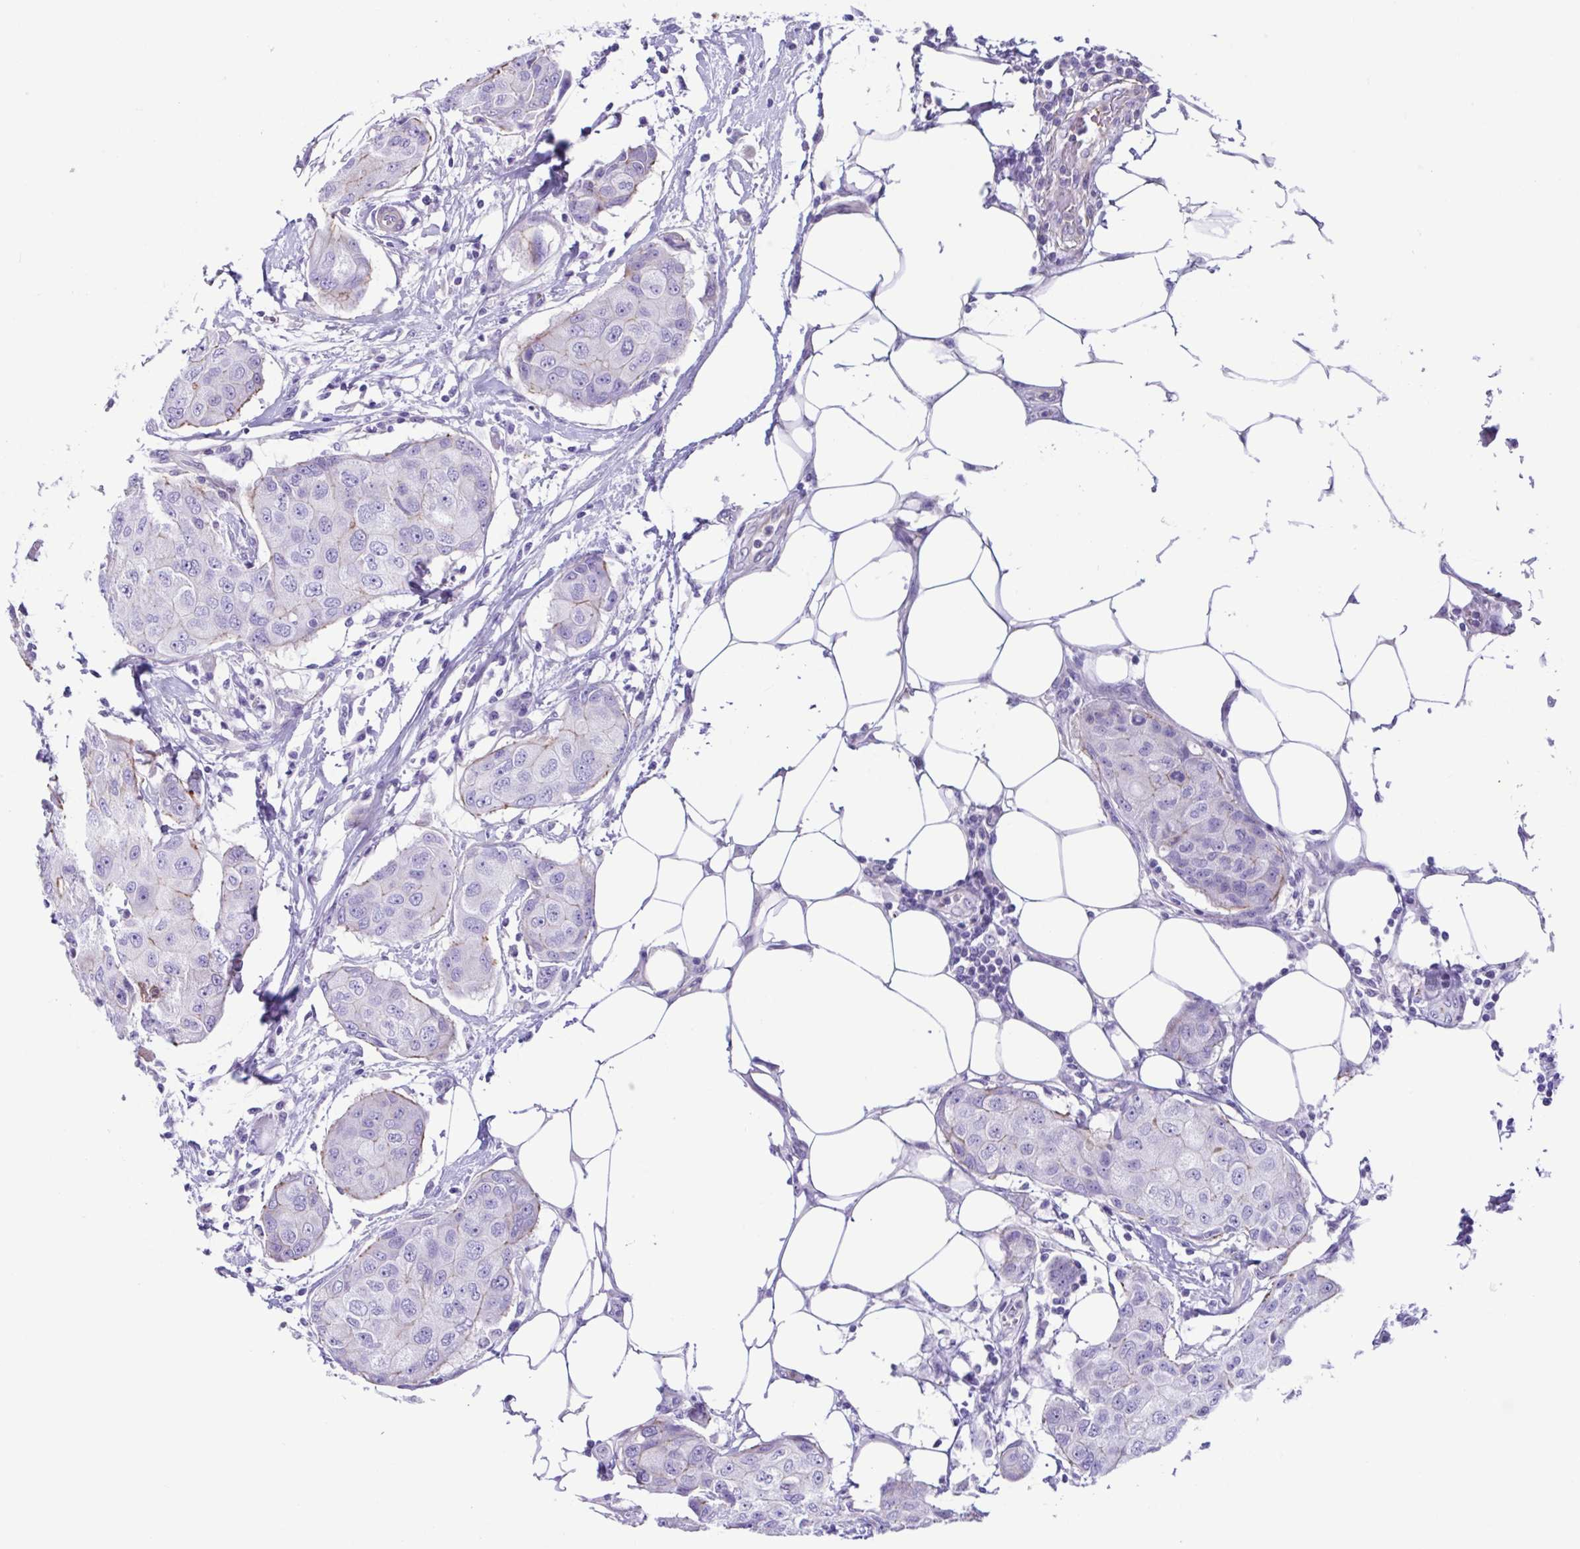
{"staining": {"intensity": "negative", "quantity": "none", "location": "none"}, "tissue": "breast cancer", "cell_type": "Tumor cells", "image_type": "cancer", "snomed": [{"axis": "morphology", "description": "Duct carcinoma"}, {"axis": "topography", "description": "Breast"}, {"axis": "topography", "description": "Lymph node"}], "caption": "Immunohistochemistry (IHC) photomicrograph of neoplastic tissue: human breast cancer (invasive ductal carcinoma) stained with DAB exhibits no significant protein expression in tumor cells.", "gene": "CYP11B1", "patient": {"sex": "female", "age": 80}}